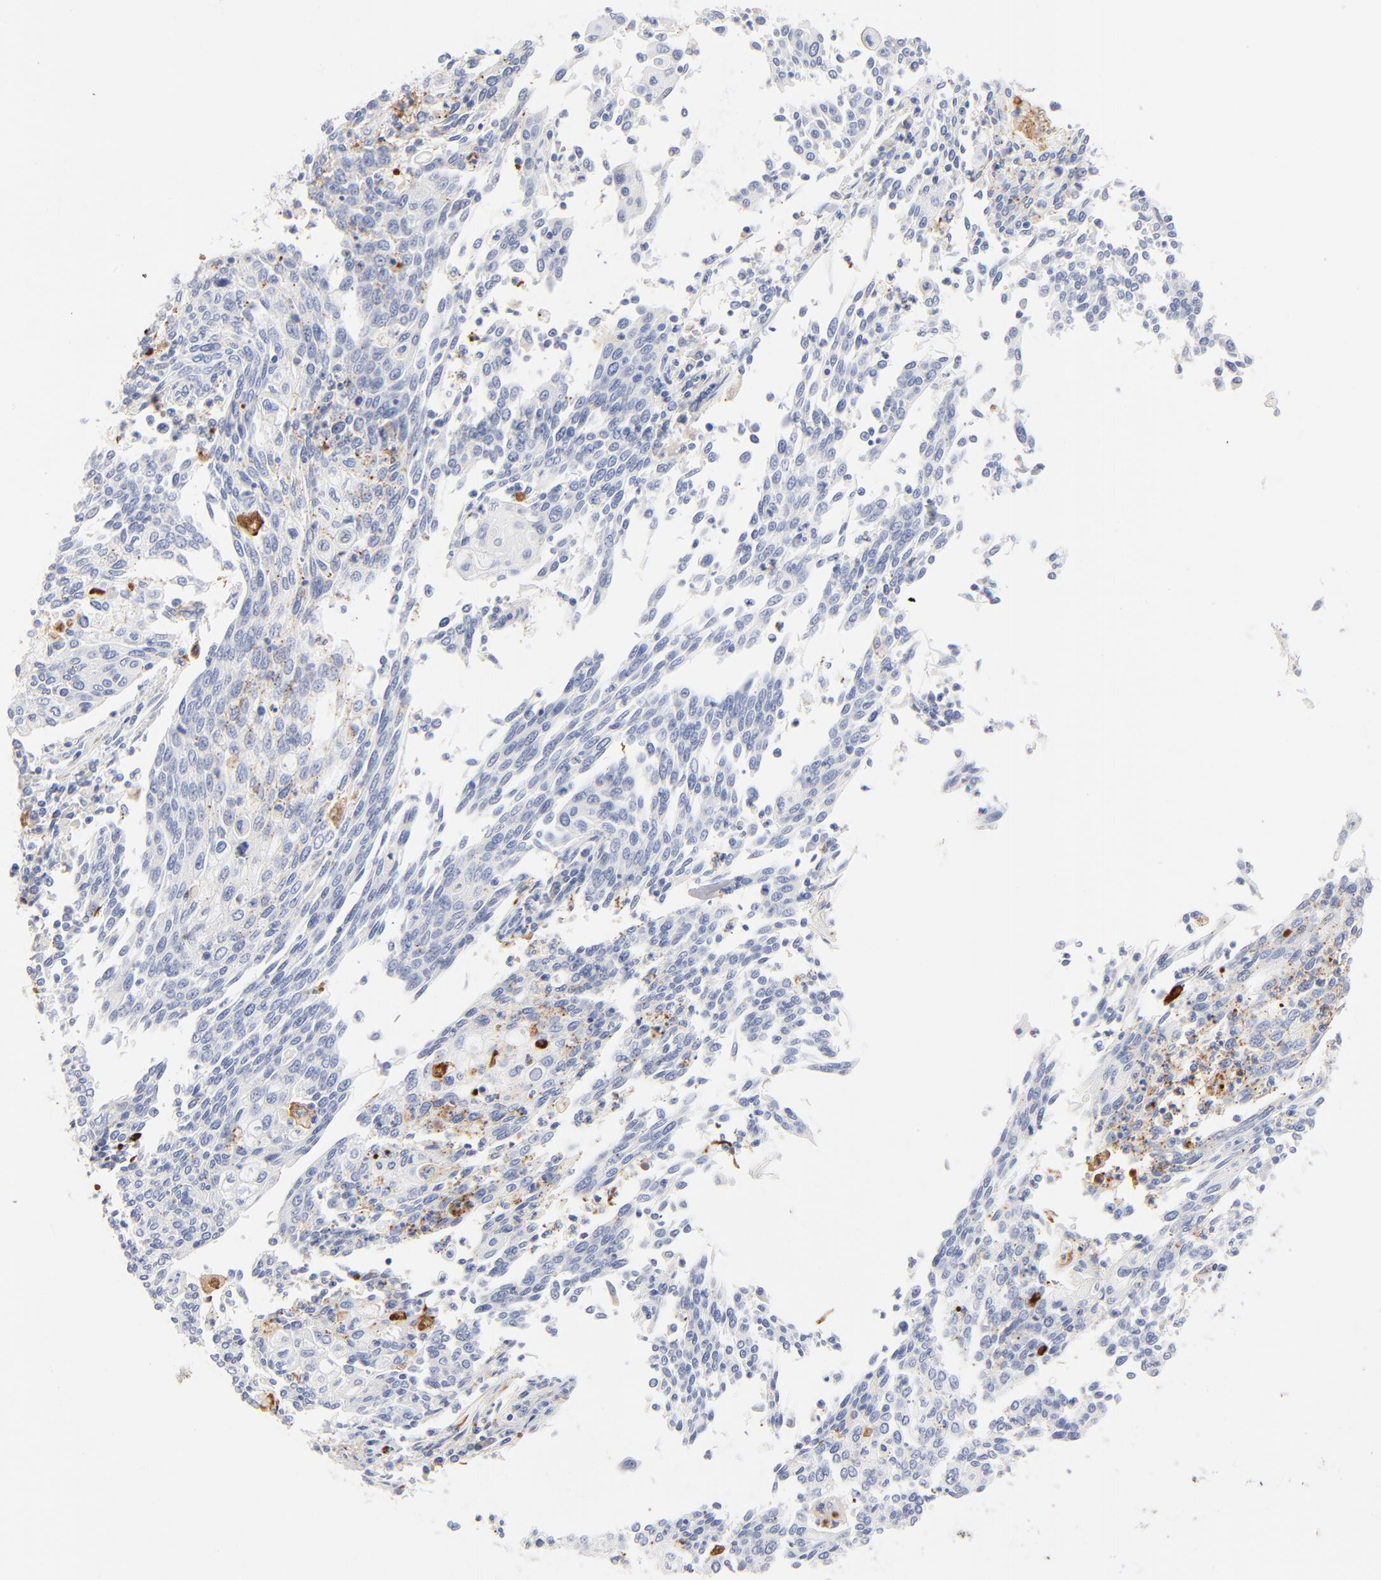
{"staining": {"intensity": "negative", "quantity": "none", "location": "none"}, "tissue": "cervical cancer", "cell_type": "Tumor cells", "image_type": "cancer", "snomed": [{"axis": "morphology", "description": "Squamous cell carcinoma, NOS"}, {"axis": "topography", "description": "Cervix"}], "caption": "An immunohistochemistry (IHC) photomicrograph of cervical cancer (squamous cell carcinoma) is shown. There is no staining in tumor cells of cervical cancer (squamous cell carcinoma).", "gene": "APOH", "patient": {"sex": "female", "age": 40}}